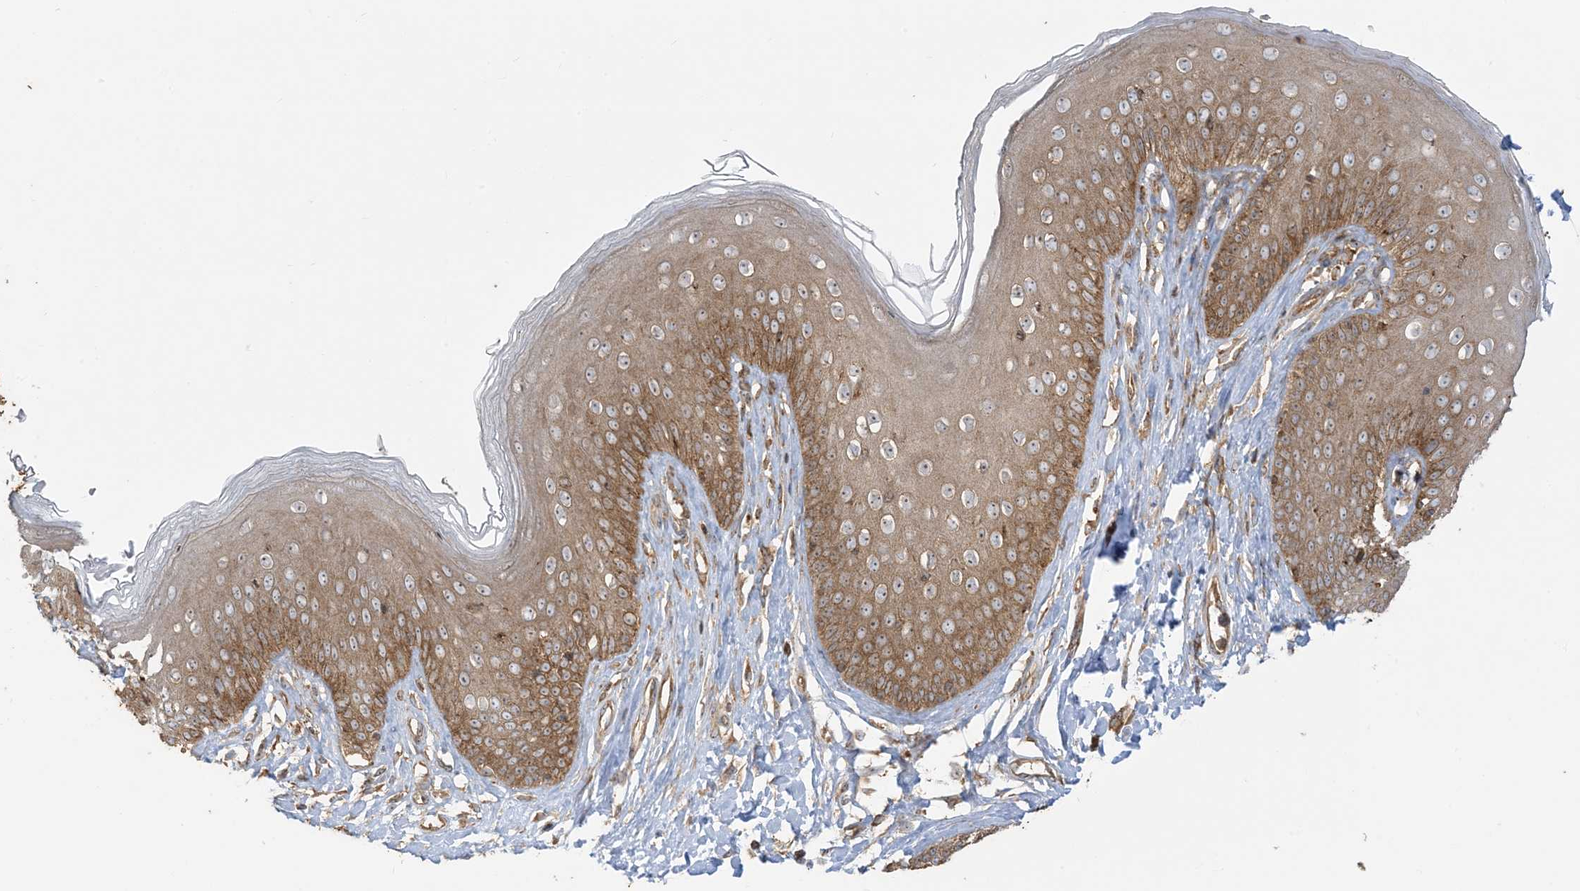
{"staining": {"intensity": "moderate", "quantity": ">75%", "location": "cytoplasmic/membranous"}, "tissue": "skin", "cell_type": "Epidermal cells", "image_type": "normal", "snomed": [{"axis": "morphology", "description": "Normal tissue, NOS"}, {"axis": "morphology", "description": "Squamous cell carcinoma, NOS"}, {"axis": "topography", "description": "Vulva"}], "caption": "This histopathology image displays benign skin stained with immunohistochemistry to label a protein in brown. The cytoplasmic/membranous of epidermal cells show moderate positivity for the protein. Nuclei are counter-stained blue.", "gene": "SRP72", "patient": {"sex": "female", "age": 85}}